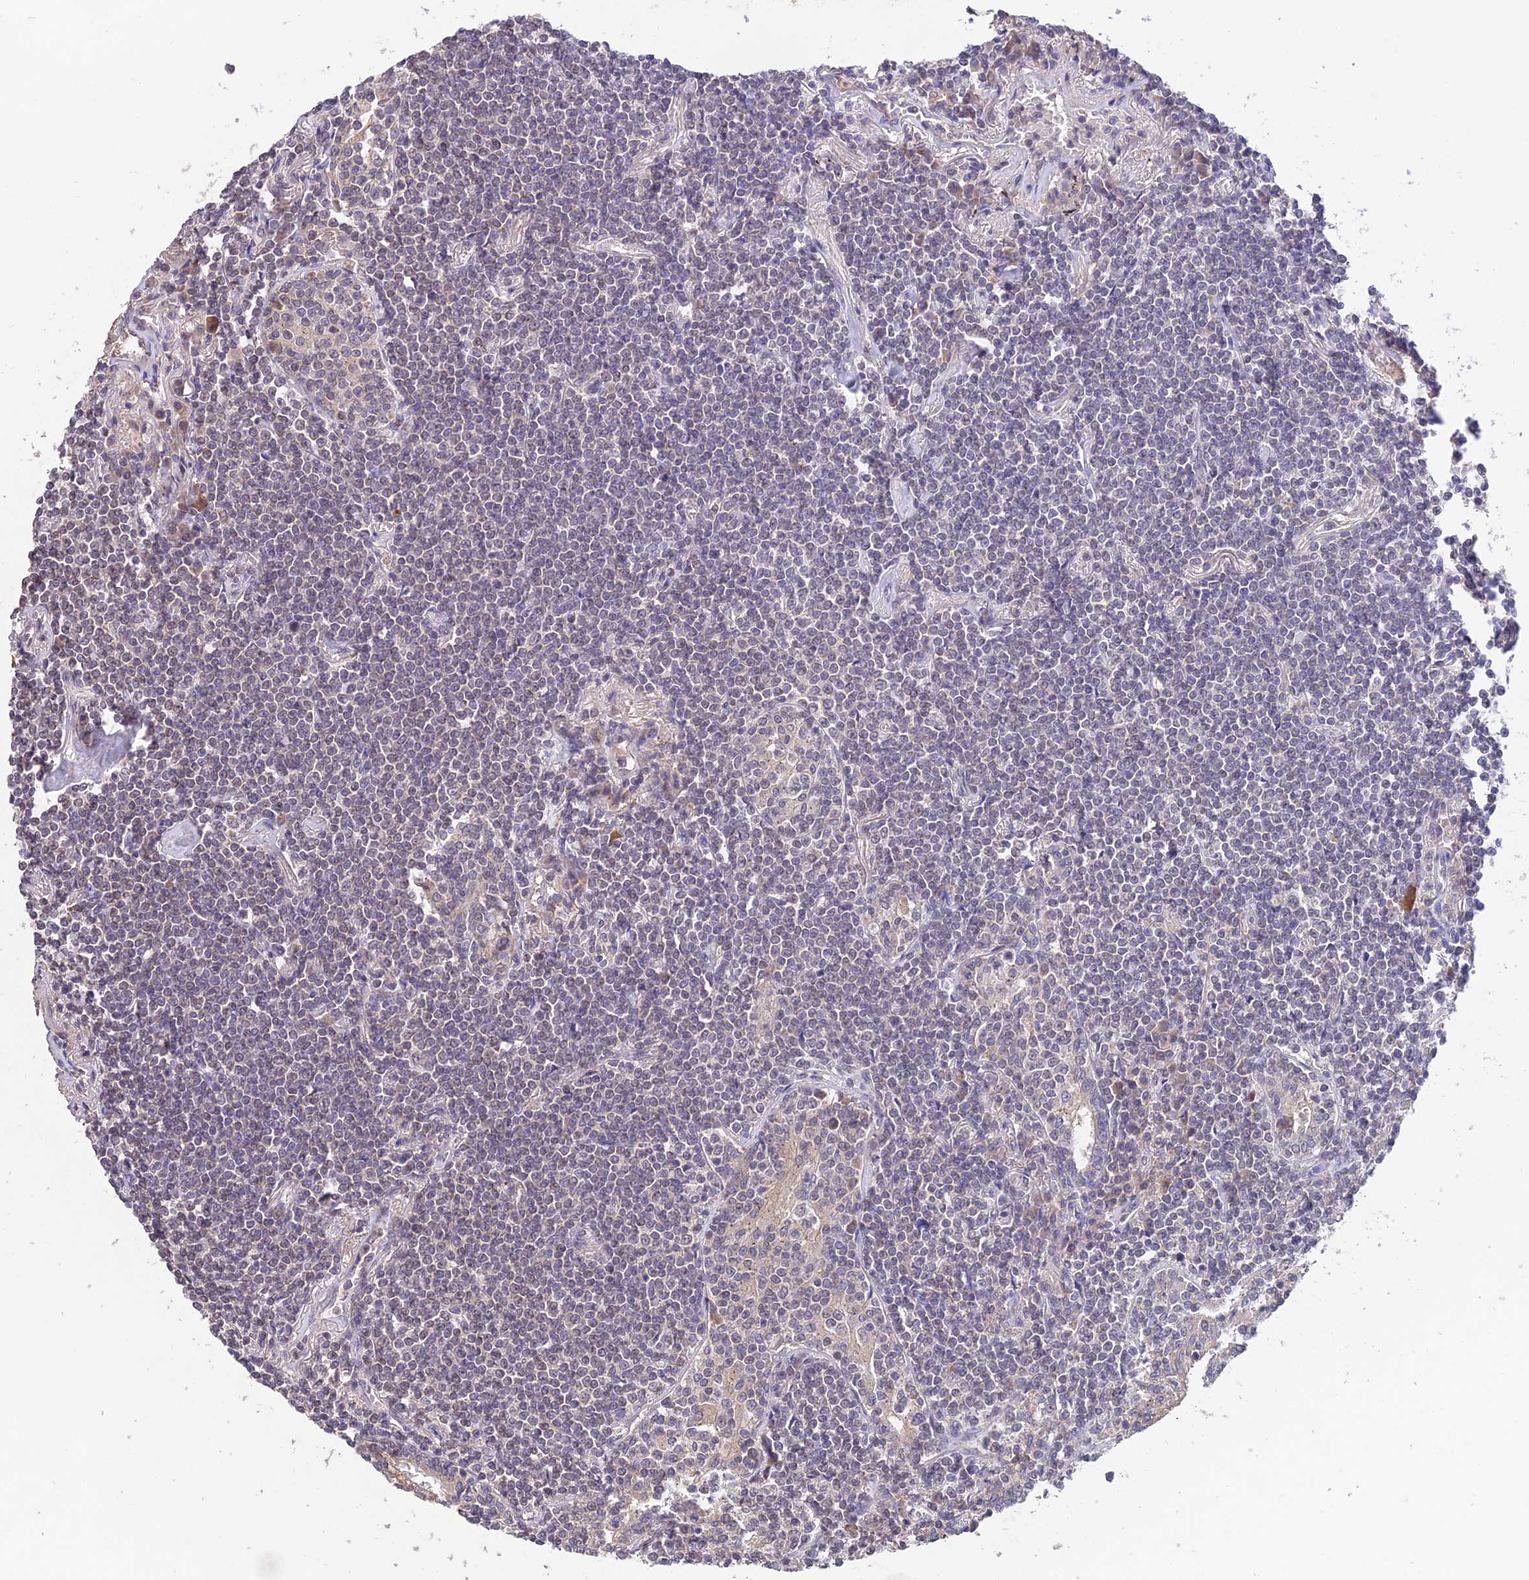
{"staining": {"intensity": "negative", "quantity": "none", "location": "none"}, "tissue": "lymphoma", "cell_type": "Tumor cells", "image_type": "cancer", "snomed": [{"axis": "morphology", "description": "Malignant lymphoma, non-Hodgkin's type, Low grade"}, {"axis": "topography", "description": "Lung"}], "caption": "IHC of human low-grade malignant lymphoma, non-Hodgkin's type displays no positivity in tumor cells.", "gene": "PGK1", "patient": {"sex": "female", "age": 71}}